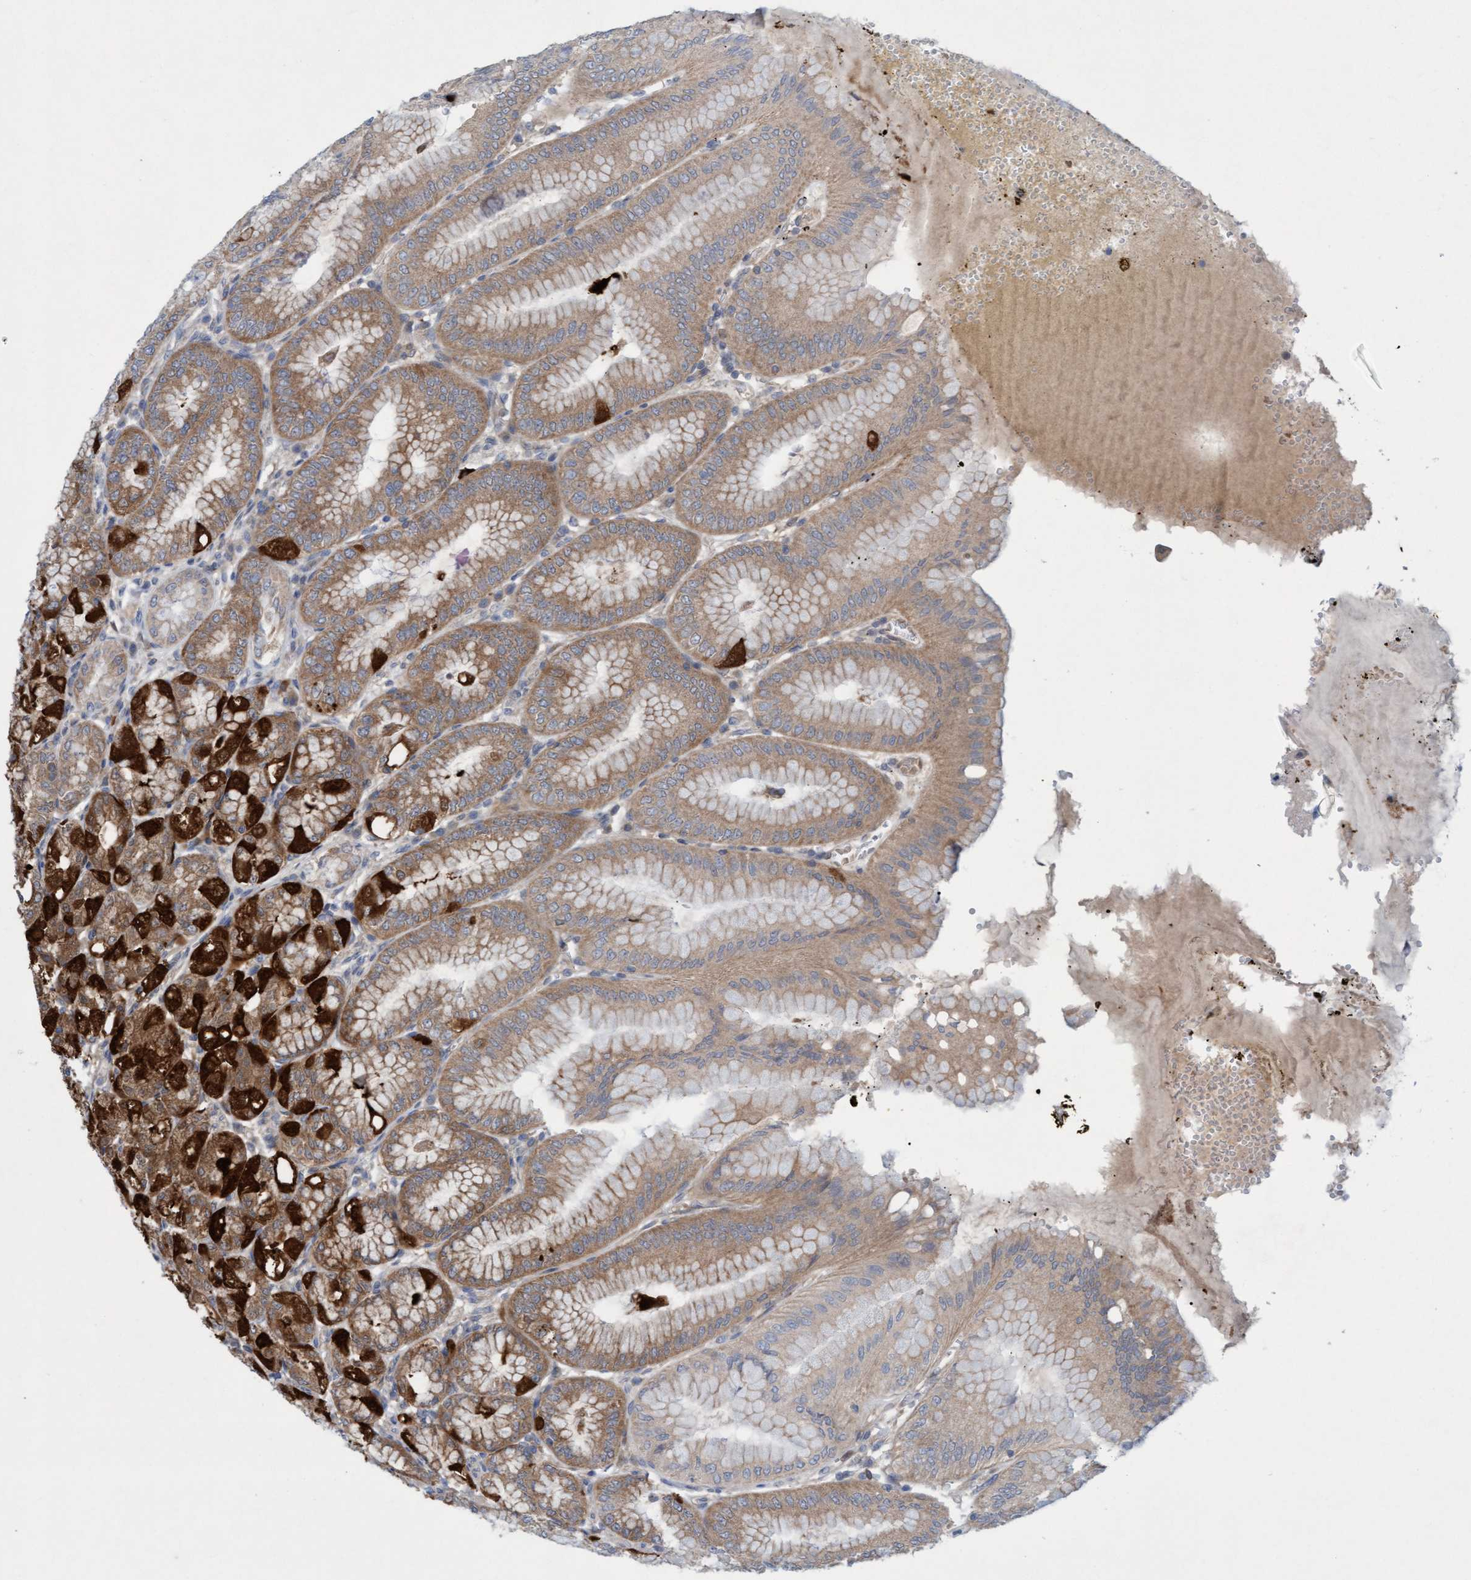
{"staining": {"intensity": "strong", "quantity": "25%-75%", "location": "cytoplasmic/membranous"}, "tissue": "stomach", "cell_type": "Glandular cells", "image_type": "normal", "snomed": [{"axis": "morphology", "description": "Normal tissue, NOS"}, {"axis": "topography", "description": "Stomach, lower"}], "caption": "Glandular cells demonstrate strong cytoplasmic/membranous positivity in about 25%-75% of cells in normal stomach. The protein is shown in brown color, while the nuclei are stained blue.", "gene": "KLHL25", "patient": {"sex": "male", "age": 71}}